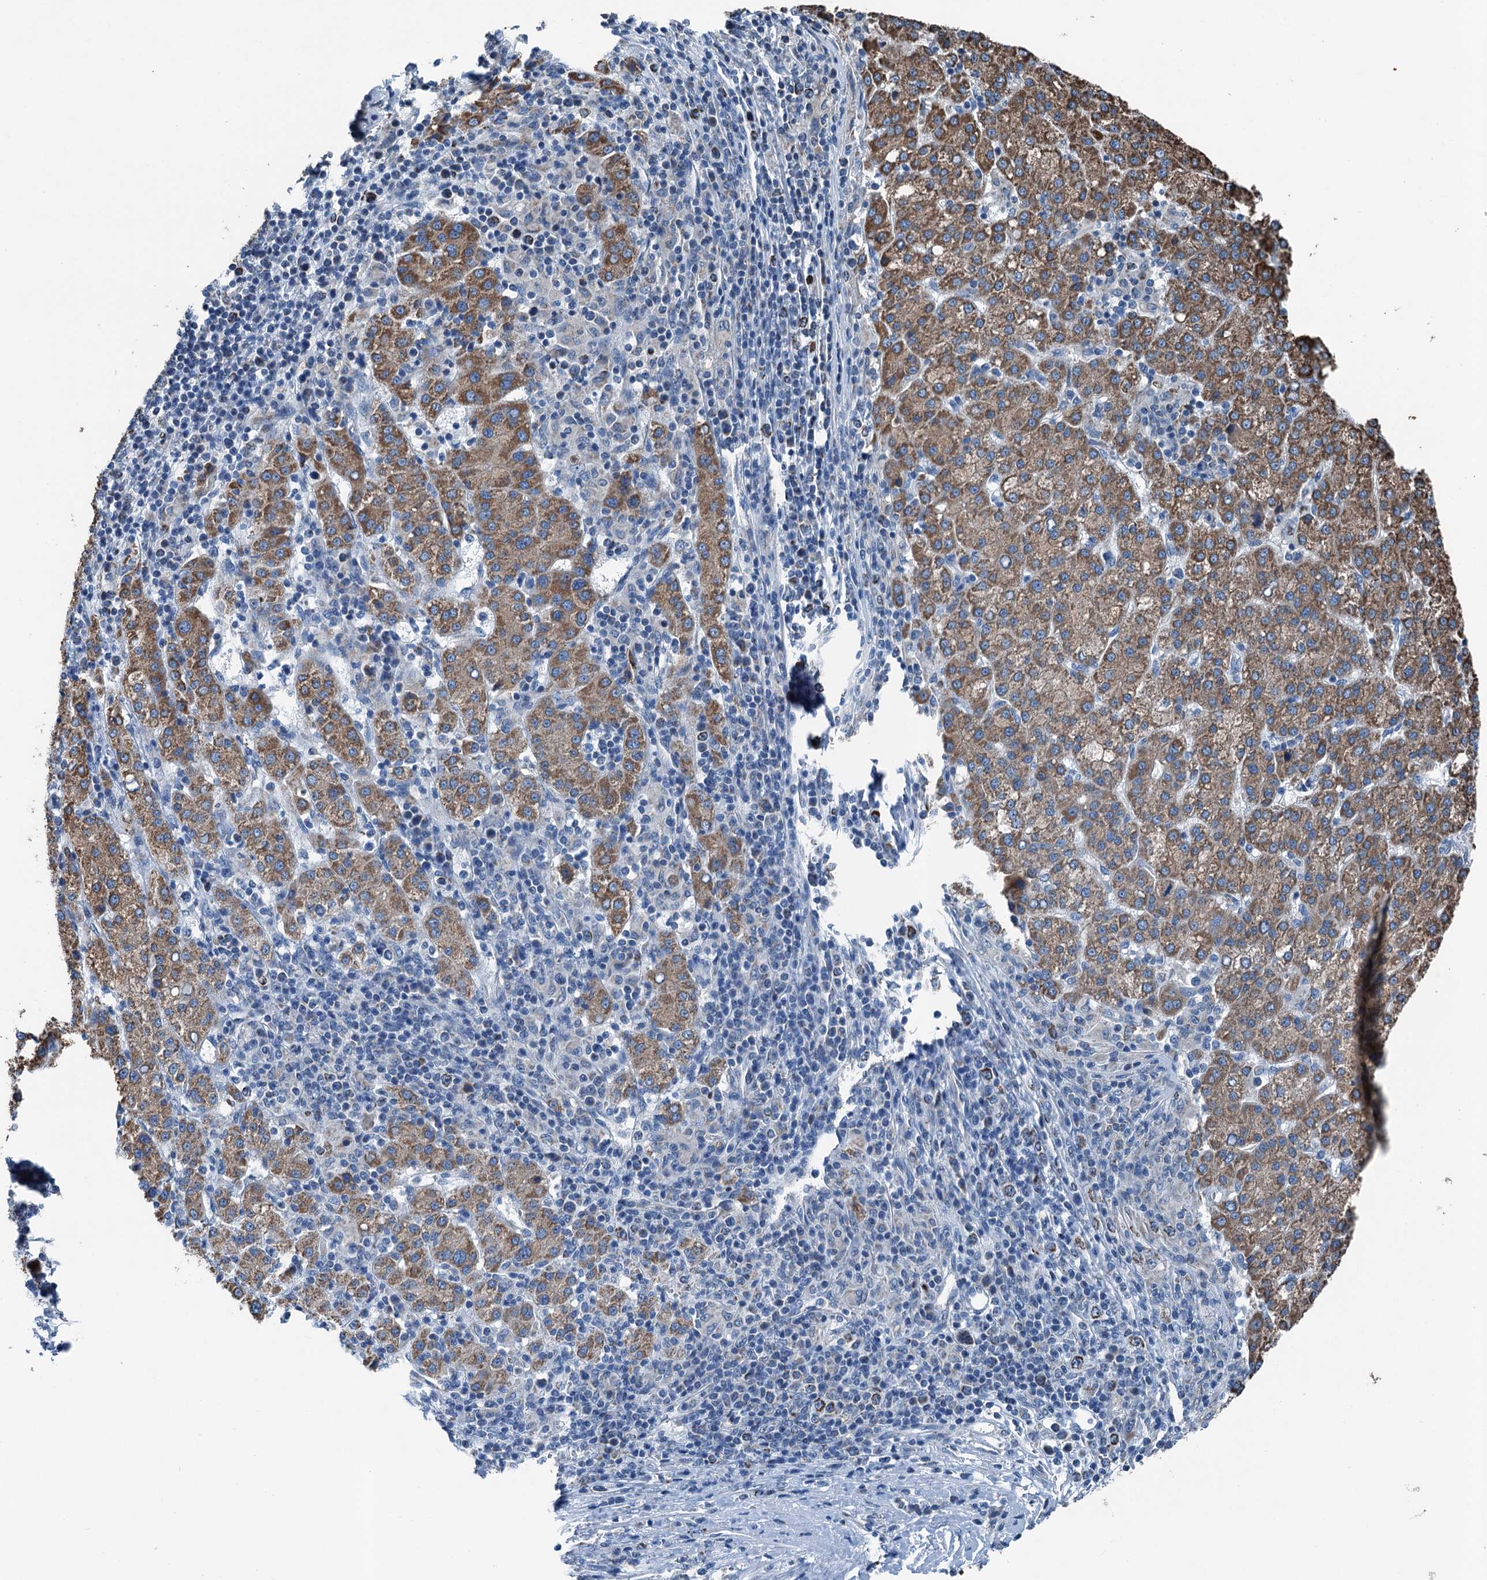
{"staining": {"intensity": "moderate", "quantity": ">75%", "location": "cytoplasmic/membranous"}, "tissue": "liver cancer", "cell_type": "Tumor cells", "image_type": "cancer", "snomed": [{"axis": "morphology", "description": "Carcinoma, Hepatocellular, NOS"}, {"axis": "topography", "description": "Liver"}], "caption": "A brown stain labels moderate cytoplasmic/membranous expression of a protein in human liver hepatocellular carcinoma tumor cells.", "gene": "TRPT1", "patient": {"sex": "female", "age": 58}}